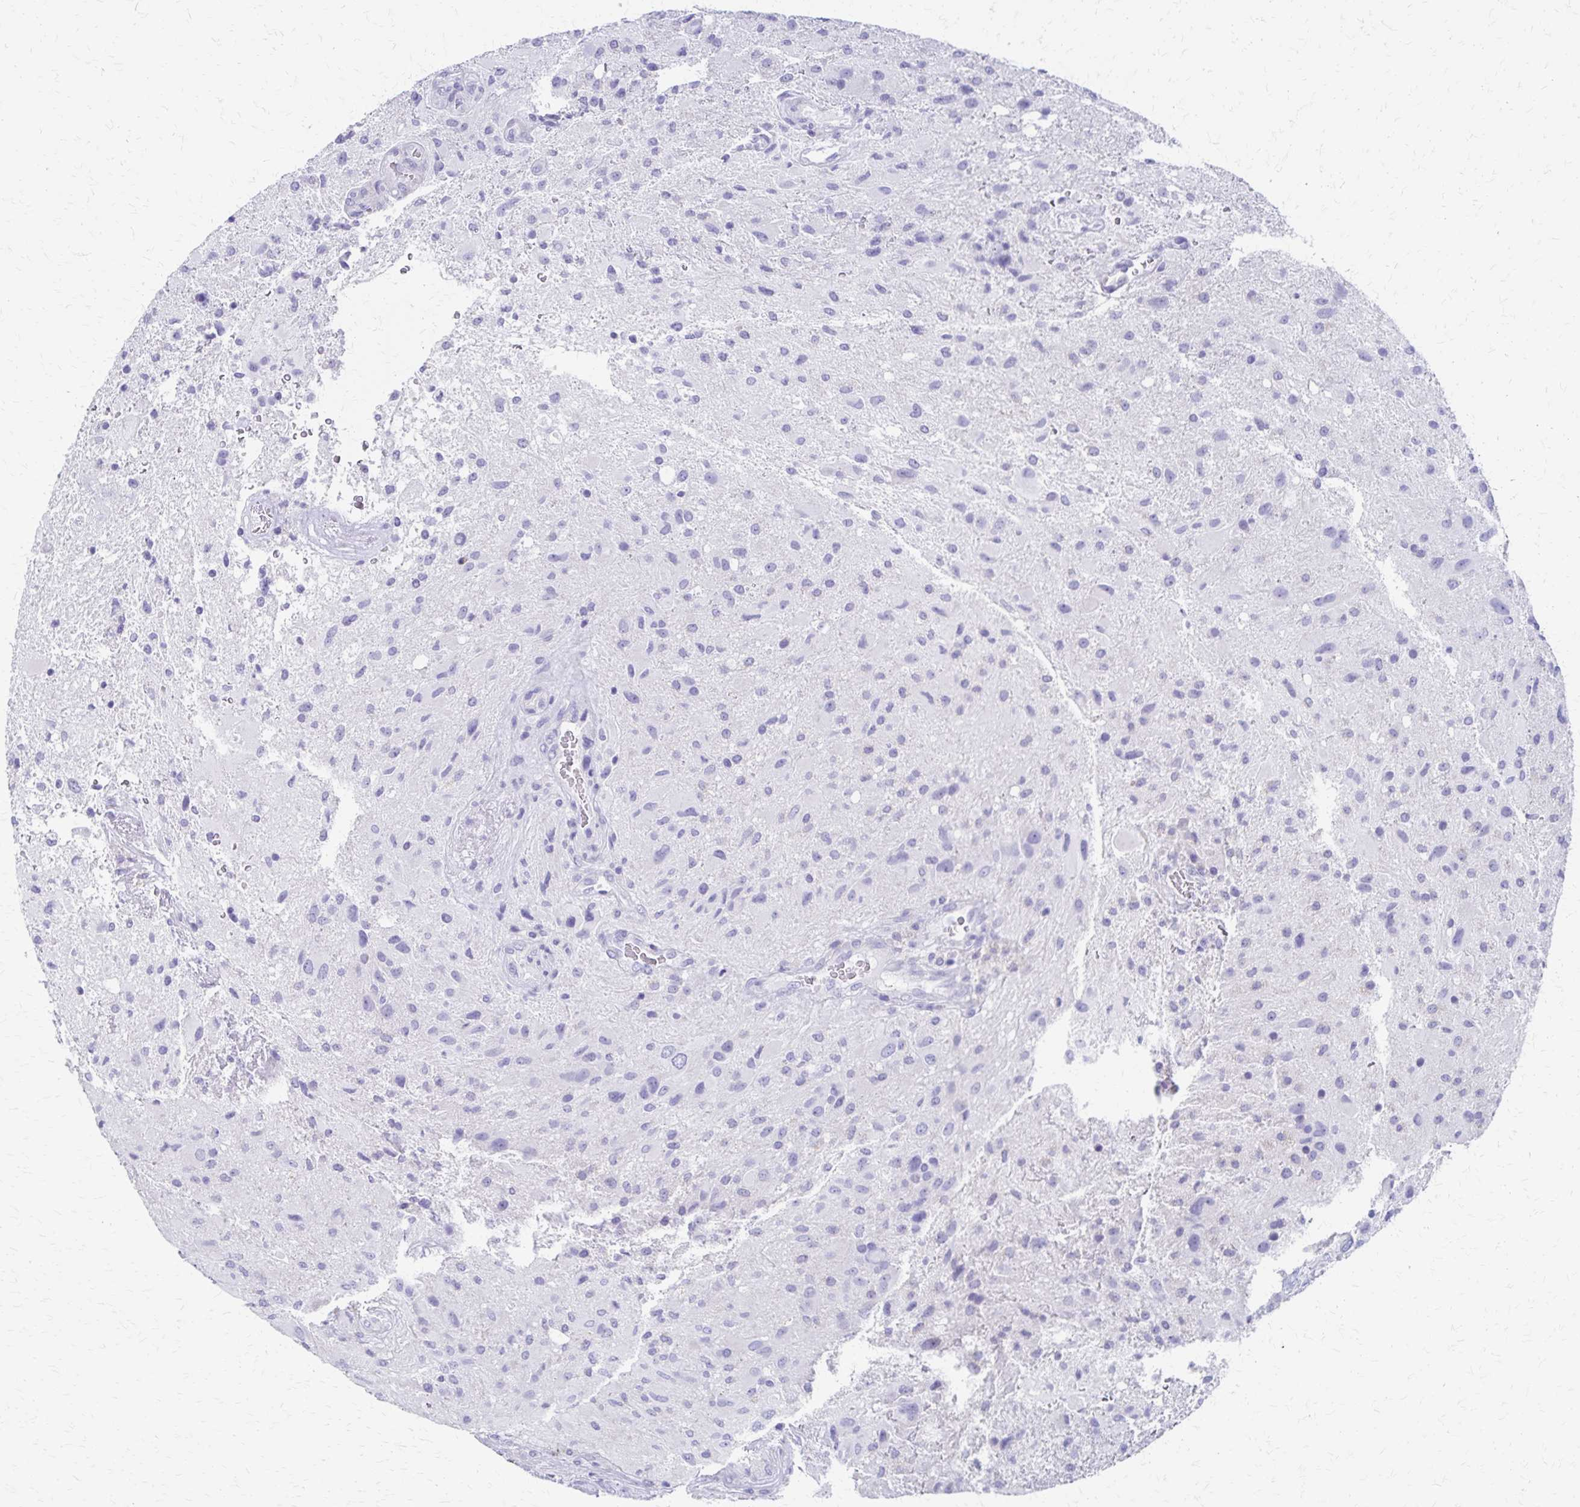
{"staining": {"intensity": "negative", "quantity": "none", "location": "none"}, "tissue": "glioma", "cell_type": "Tumor cells", "image_type": "cancer", "snomed": [{"axis": "morphology", "description": "Glioma, malignant, High grade"}, {"axis": "topography", "description": "Brain"}], "caption": "An IHC histopathology image of high-grade glioma (malignant) is shown. There is no staining in tumor cells of high-grade glioma (malignant).", "gene": "ZSCAN5B", "patient": {"sex": "male", "age": 53}}